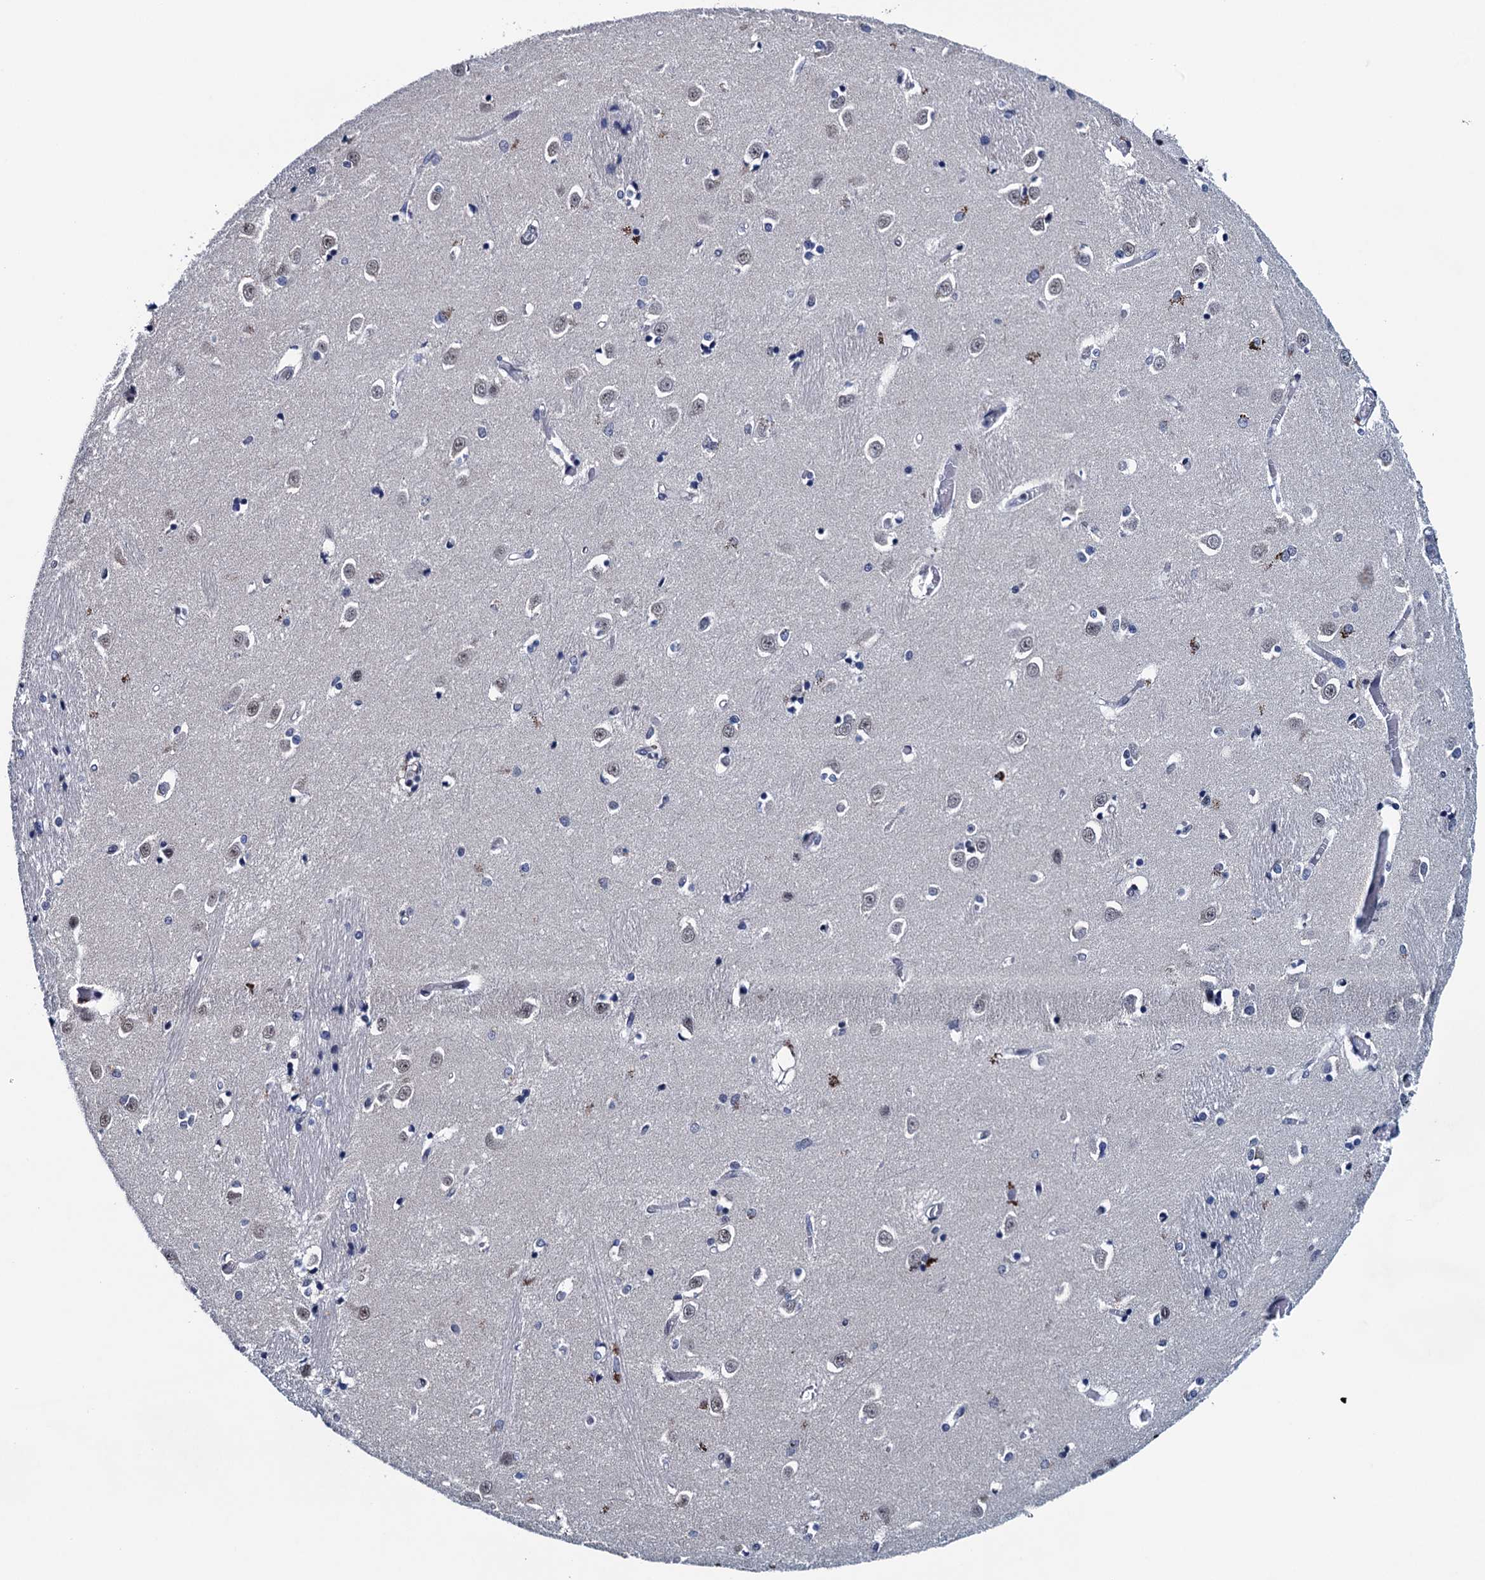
{"staining": {"intensity": "negative", "quantity": "none", "location": "none"}, "tissue": "caudate", "cell_type": "Glial cells", "image_type": "normal", "snomed": [{"axis": "morphology", "description": "Normal tissue, NOS"}, {"axis": "topography", "description": "Lateral ventricle wall"}], "caption": "Immunohistochemistry (IHC) image of benign caudate: human caudate stained with DAB exhibits no significant protein staining in glial cells.", "gene": "FNBP4", "patient": {"sex": "male", "age": 37}}